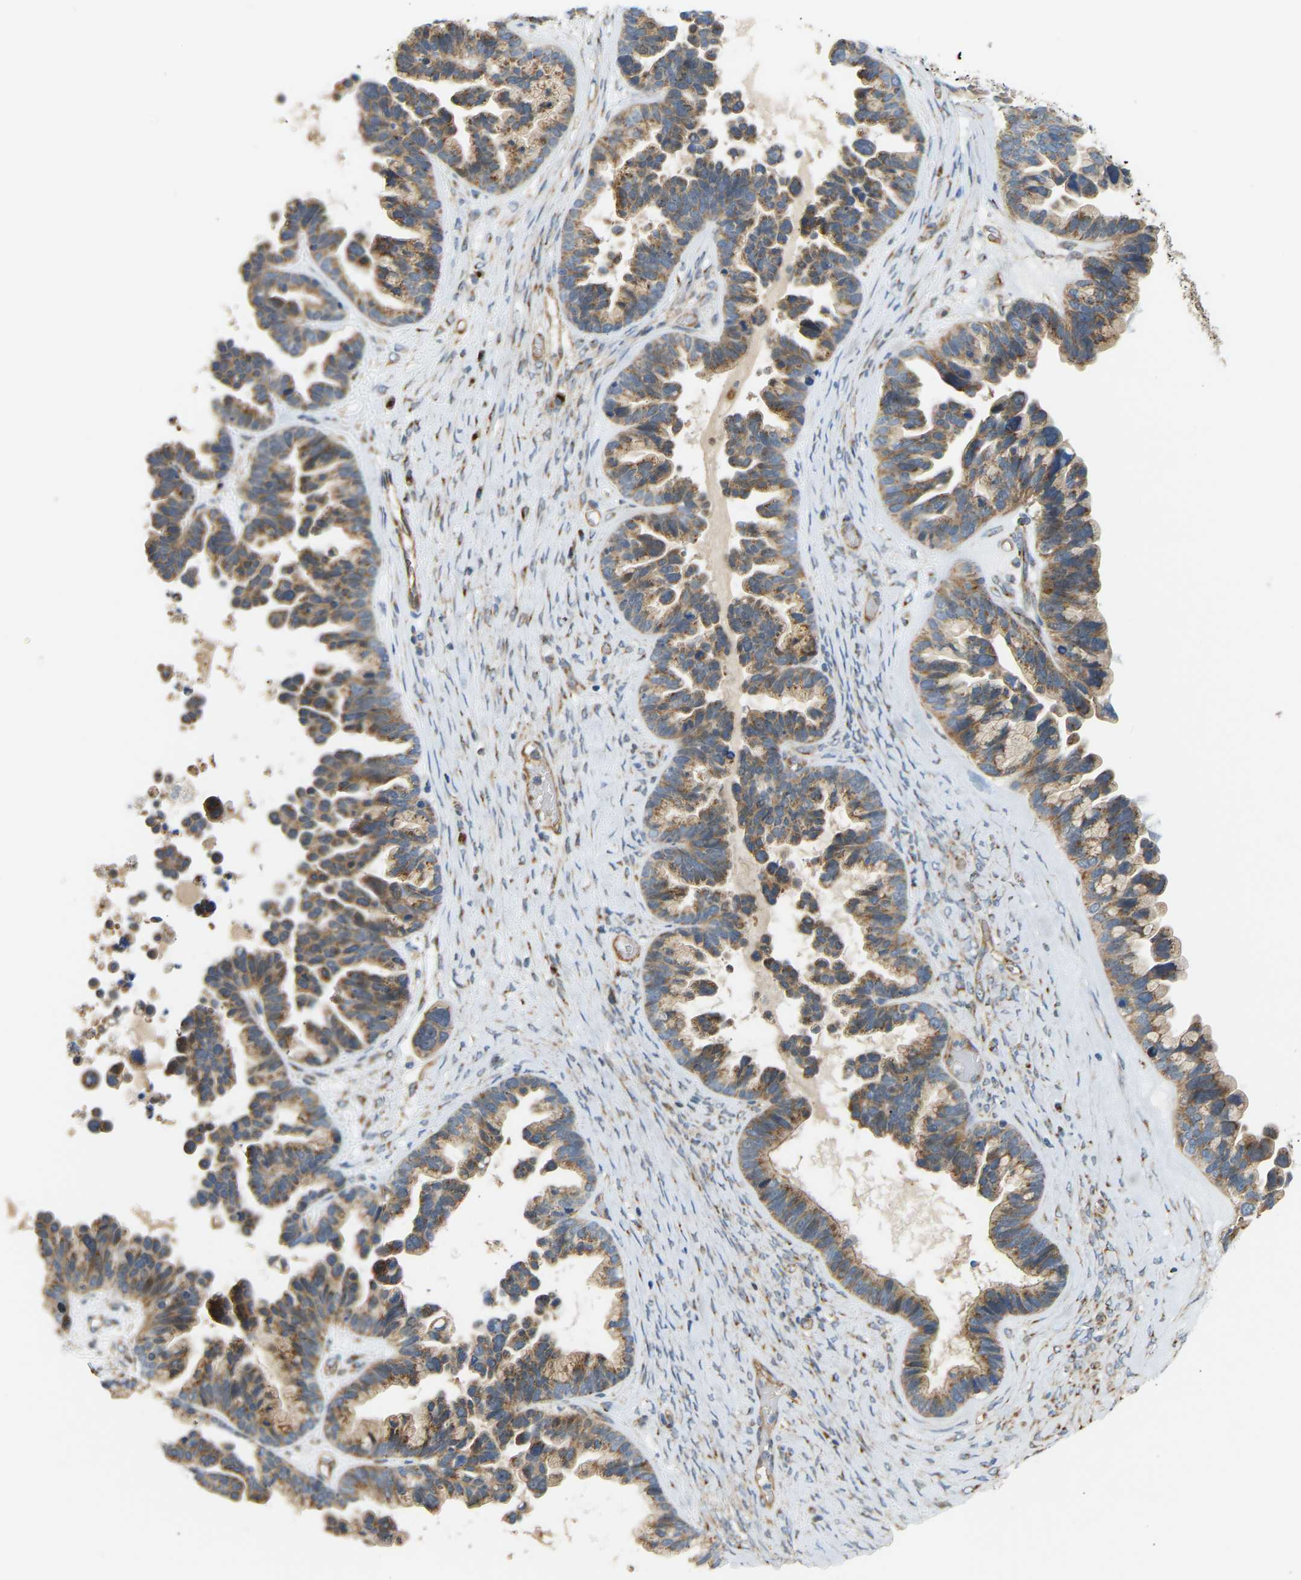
{"staining": {"intensity": "moderate", "quantity": ">75%", "location": "cytoplasmic/membranous"}, "tissue": "ovarian cancer", "cell_type": "Tumor cells", "image_type": "cancer", "snomed": [{"axis": "morphology", "description": "Cystadenocarcinoma, serous, NOS"}, {"axis": "topography", "description": "Ovary"}], "caption": "Immunohistochemical staining of serous cystadenocarcinoma (ovarian) reveals medium levels of moderate cytoplasmic/membranous protein expression in about >75% of tumor cells.", "gene": "YIPF2", "patient": {"sex": "female", "age": 56}}